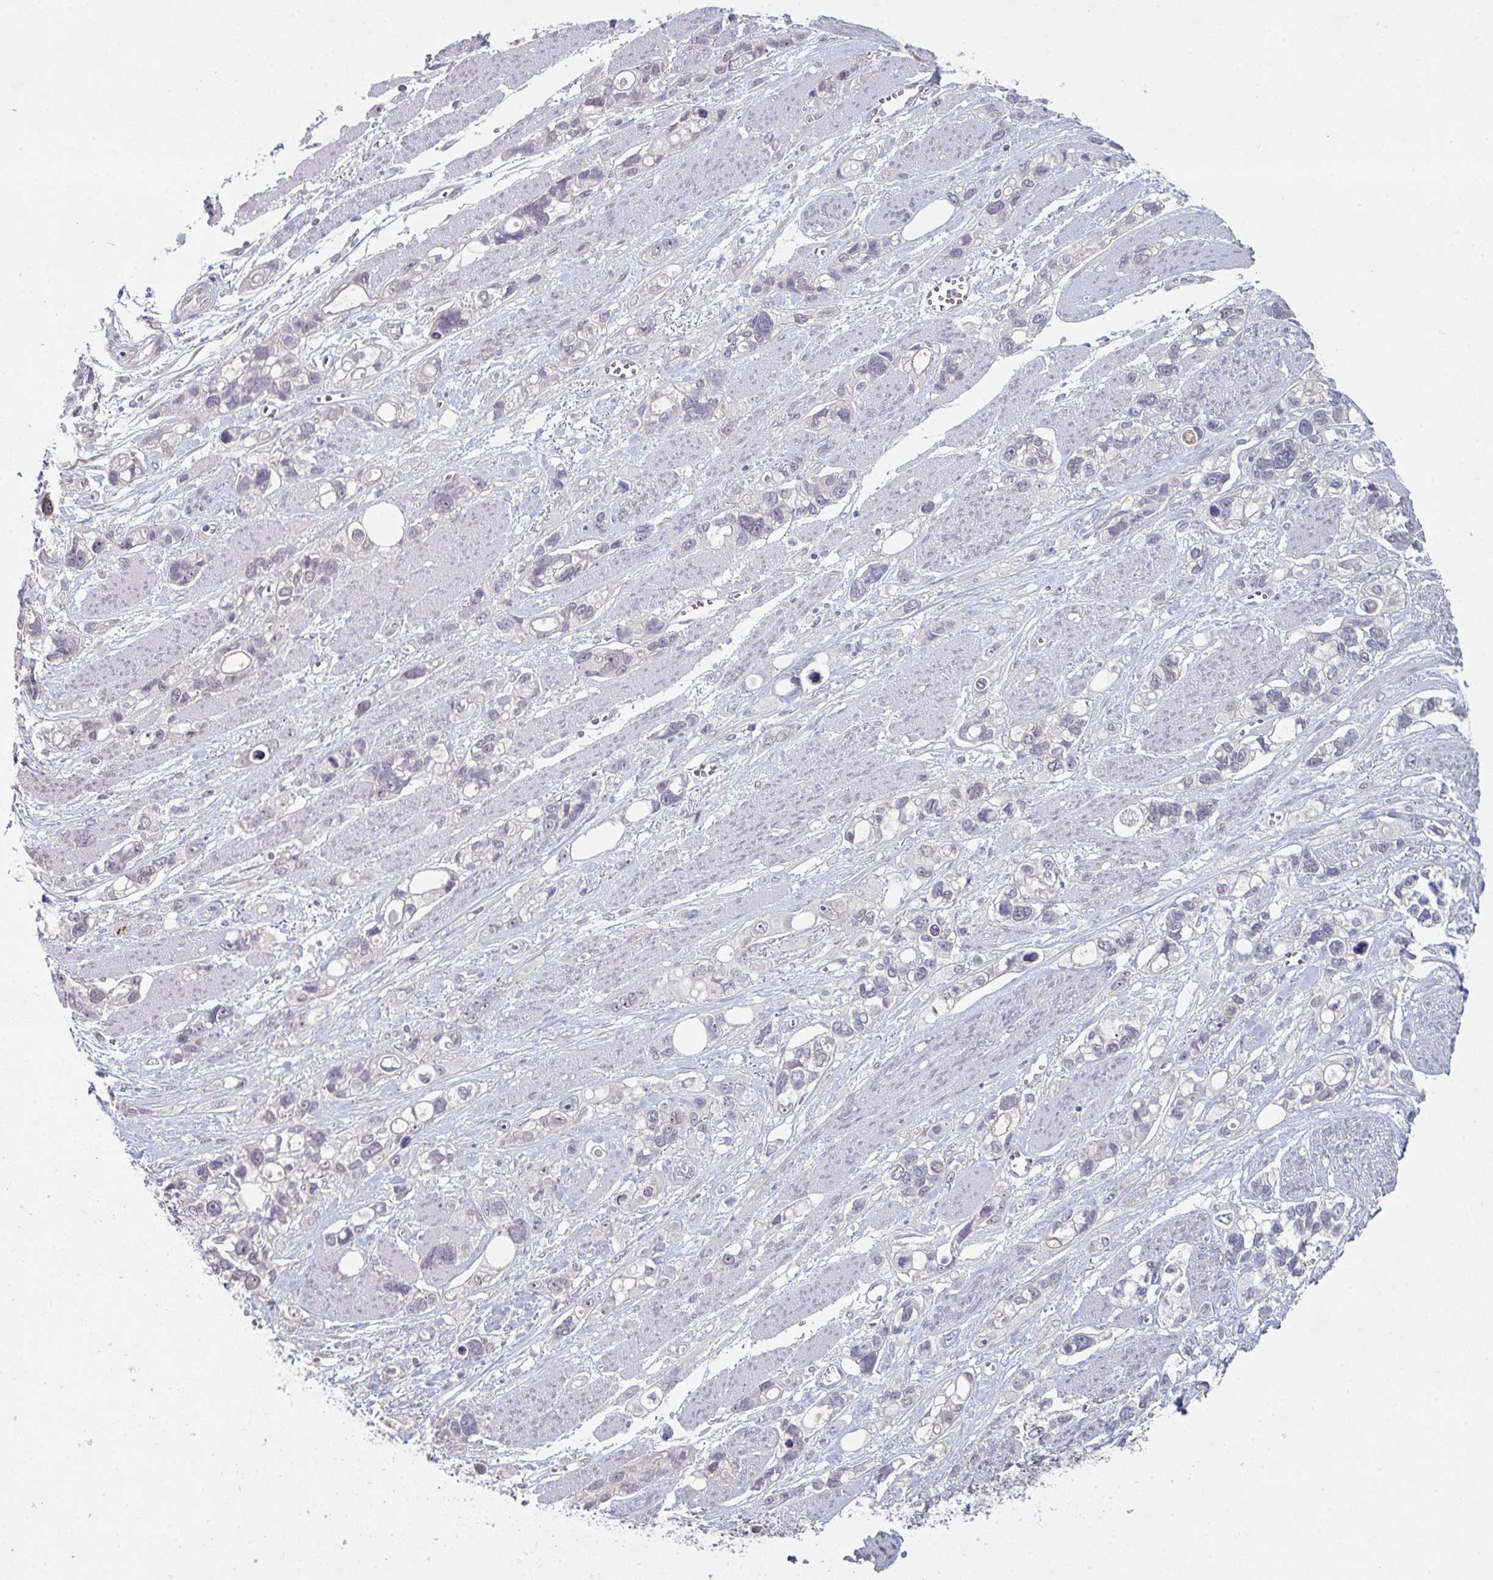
{"staining": {"intensity": "negative", "quantity": "none", "location": "none"}, "tissue": "stomach cancer", "cell_type": "Tumor cells", "image_type": "cancer", "snomed": [{"axis": "morphology", "description": "Adenocarcinoma, NOS"}, {"axis": "topography", "description": "Stomach, upper"}], "caption": "Immunohistochemical staining of human adenocarcinoma (stomach) displays no significant positivity in tumor cells.", "gene": "ZNF214", "patient": {"sex": "female", "age": 81}}